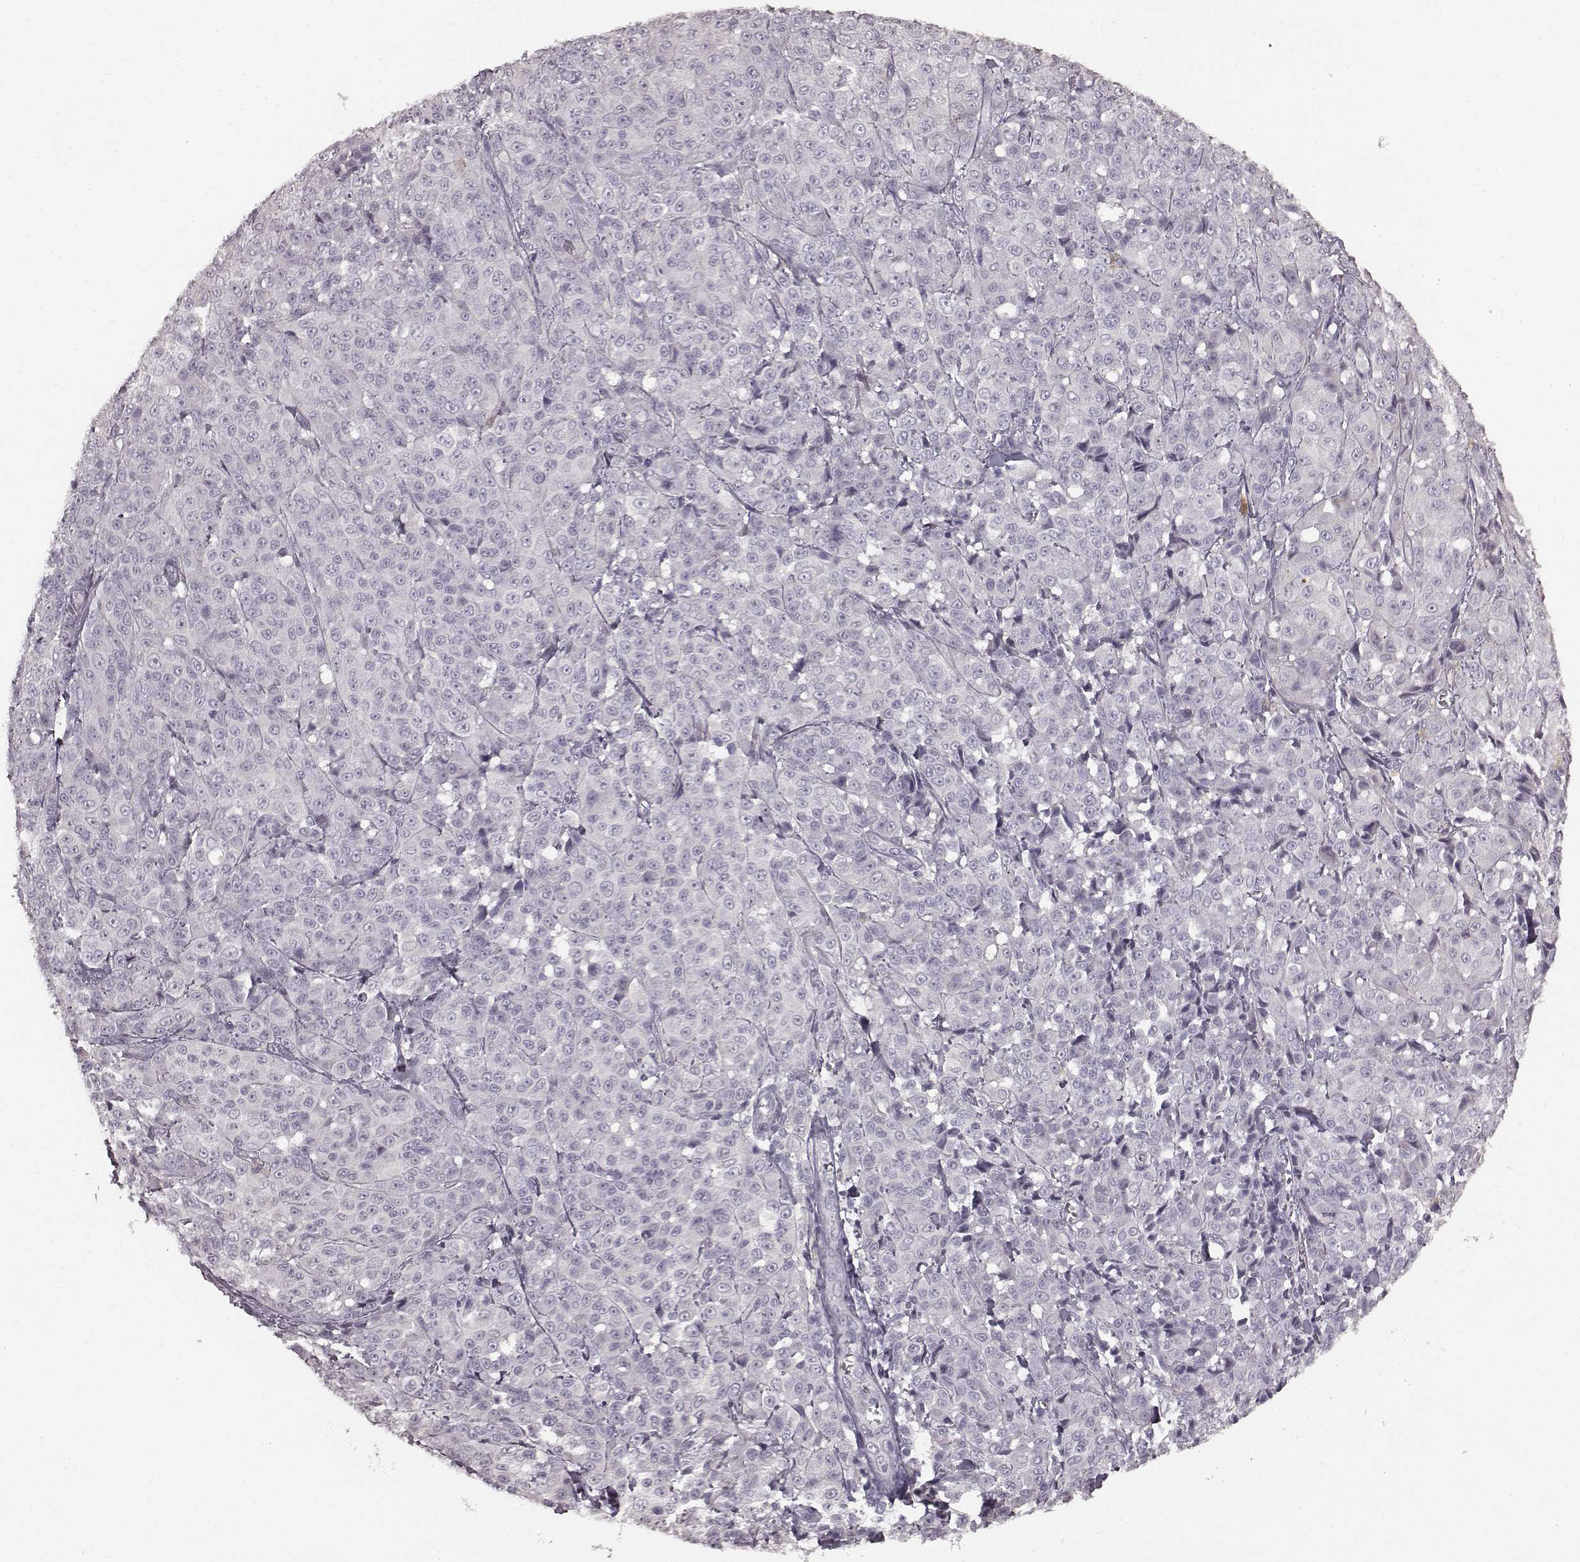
{"staining": {"intensity": "negative", "quantity": "none", "location": "none"}, "tissue": "melanoma", "cell_type": "Tumor cells", "image_type": "cancer", "snomed": [{"axis": "morphology", "description": "Malignant melanoma, NOS"}, {"axis": "topography", "description": "Skin"}], "caption": "Malignant melanoma stained for a protein using IHC demonstrates no positivity tumor cells.", "gene": "RIT2", "patient": {"sex": "male", "age": 89}}